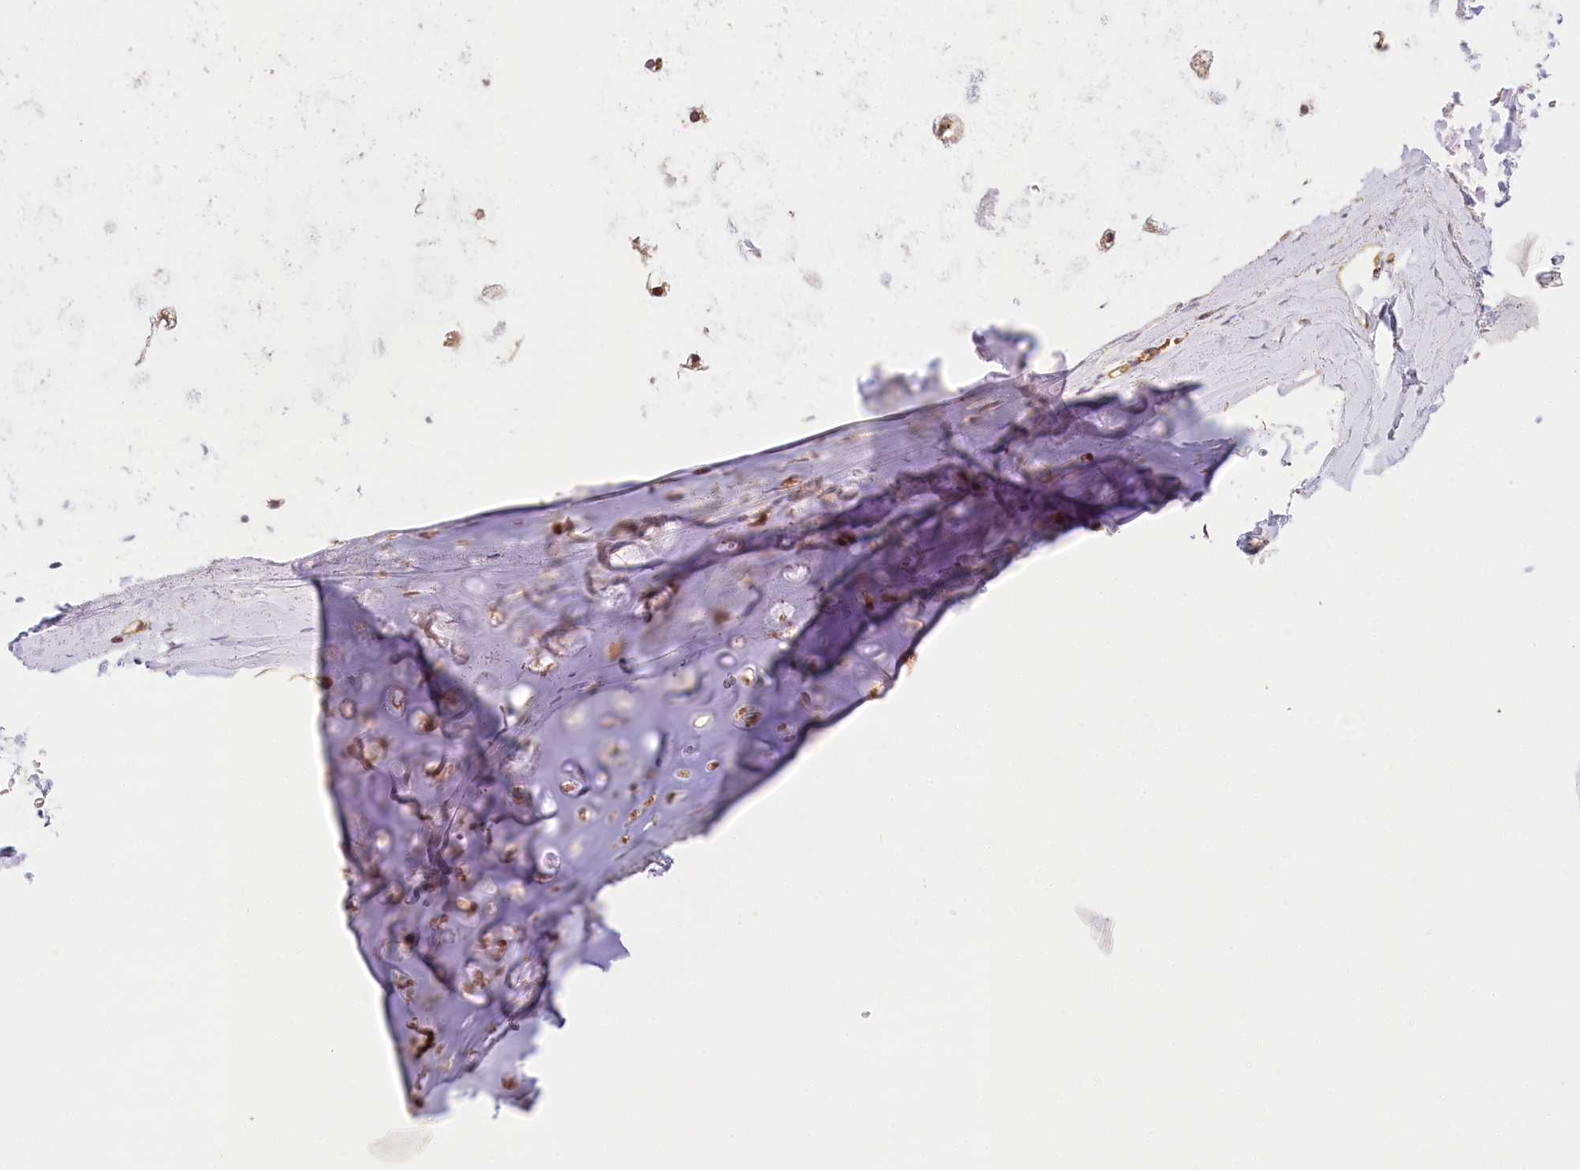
{"staining": {"intensity": "moderate", "quantity": ">75%", "location": "cytoplasmic/membranous,nuclear"}, "tissue": "adipose tissue", "cell_type": "Adipocytes", "image_type": "normal", "snomed": [{"axis": "morphology", "description": "Normal tissue, NOS"}, {"axis": "topography", "description": "Lymph node"}, {"axis": "topography", "description": "Bronchus"}], "caption": "Adipose tissue was stained to show a protein in brown. There is medium levels of moderate cytoplasmic/membranous,nuclear positivity in approximately >75% of adipocytes. Nuclei are stained in blue.", "gene": "CEP70", "patient": {"sex": "male", "age": 63}}